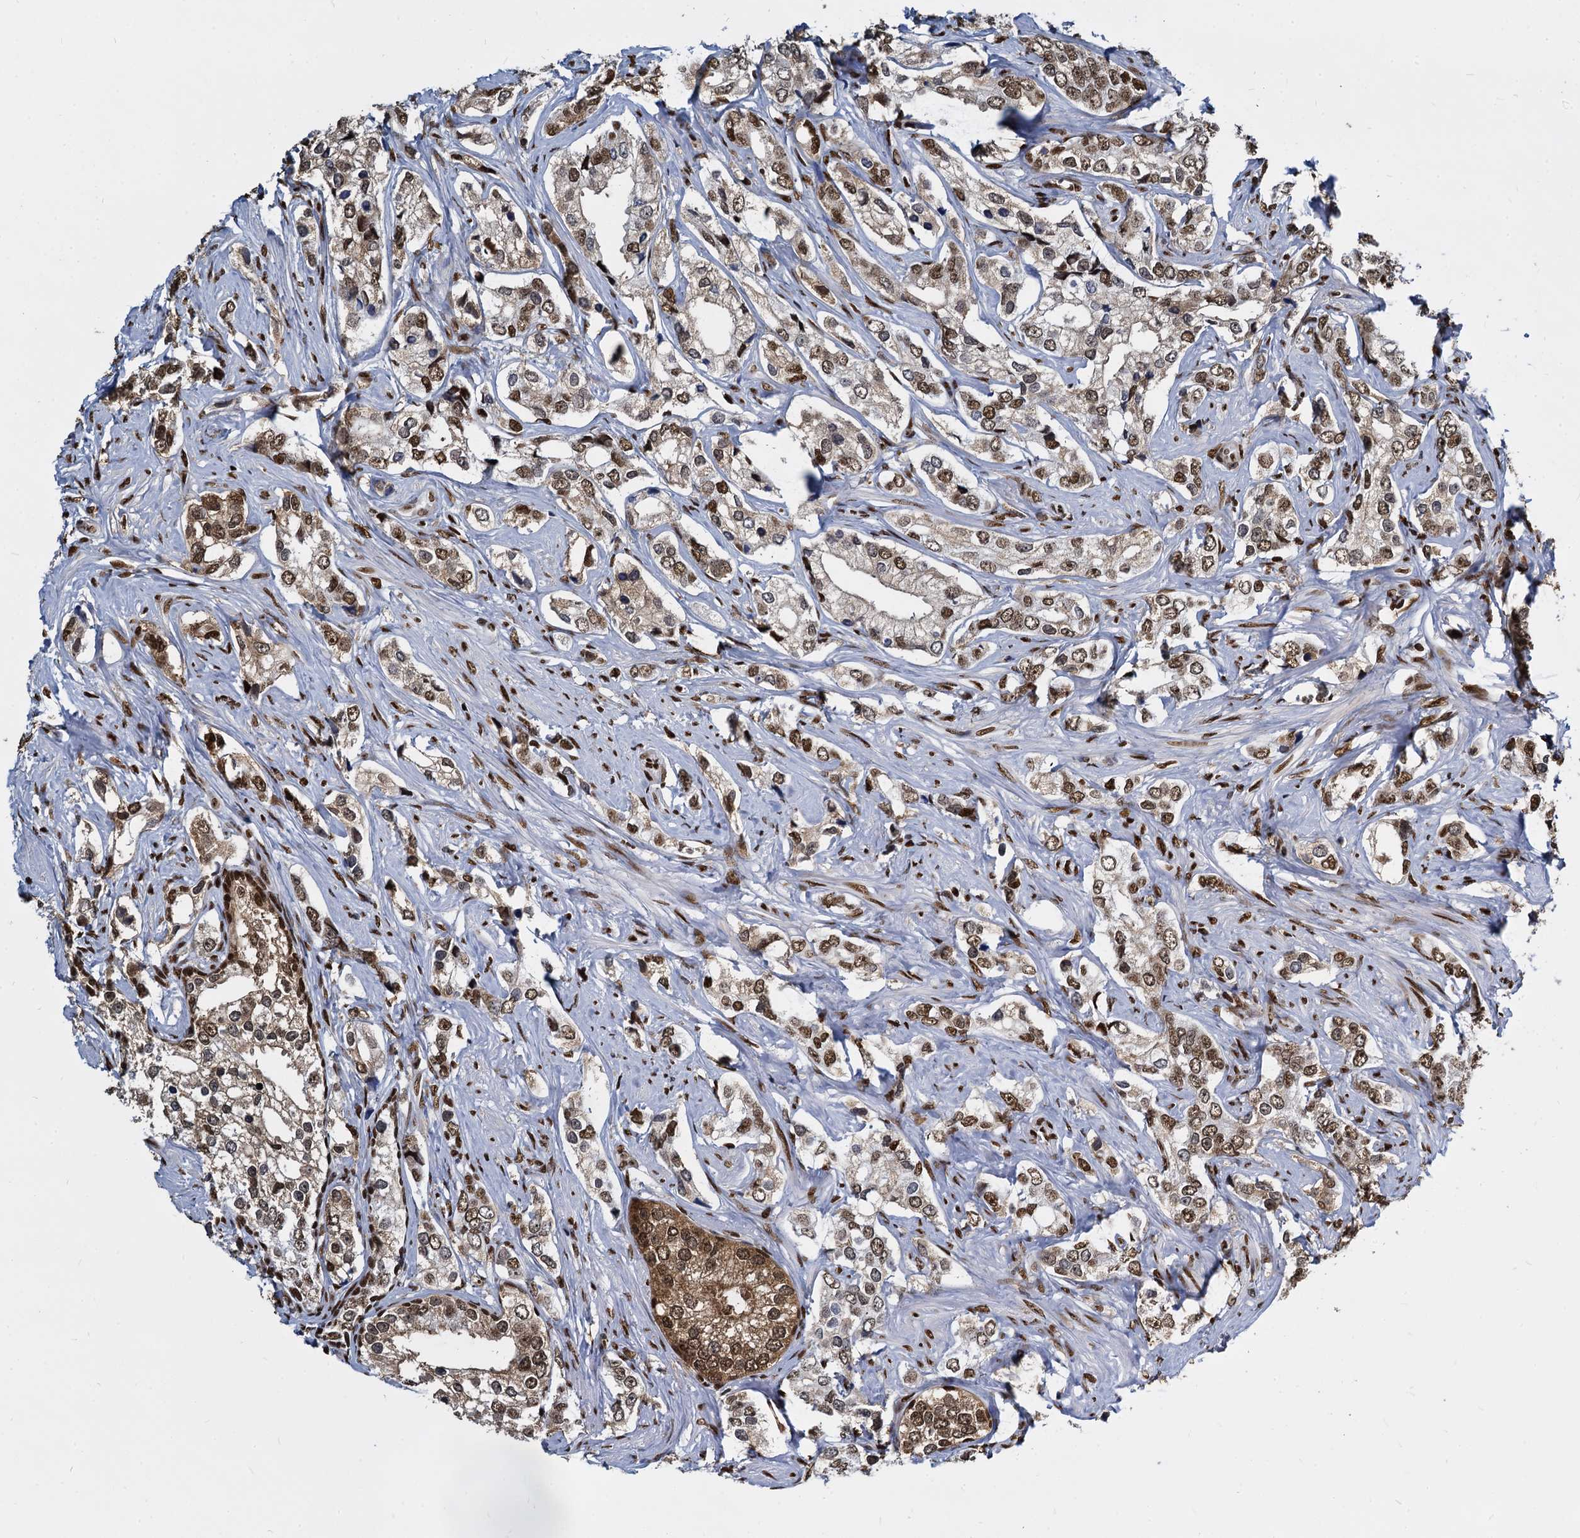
{"staining": {"intensity": "moderate", "quantity": ">75%", "location": "nuclear"}, "tissue": "prostate cancer", "cell_type": "Tumor cells", "image_type": "cancer", "snomed": [{"axis": "morphology", "description": "Adenocarcinoma, High grade"}, {"axis": "topography", "description": "Prostate"}], "caption": "The histopathology image reveals a brown stain indicating the presence of a protein in the nuclear of tumor cells in prostate cancer (adenocarcinoma (high-grade)).", "gene": "DCPS", "patient": {"sex": "male", "age": 66}}